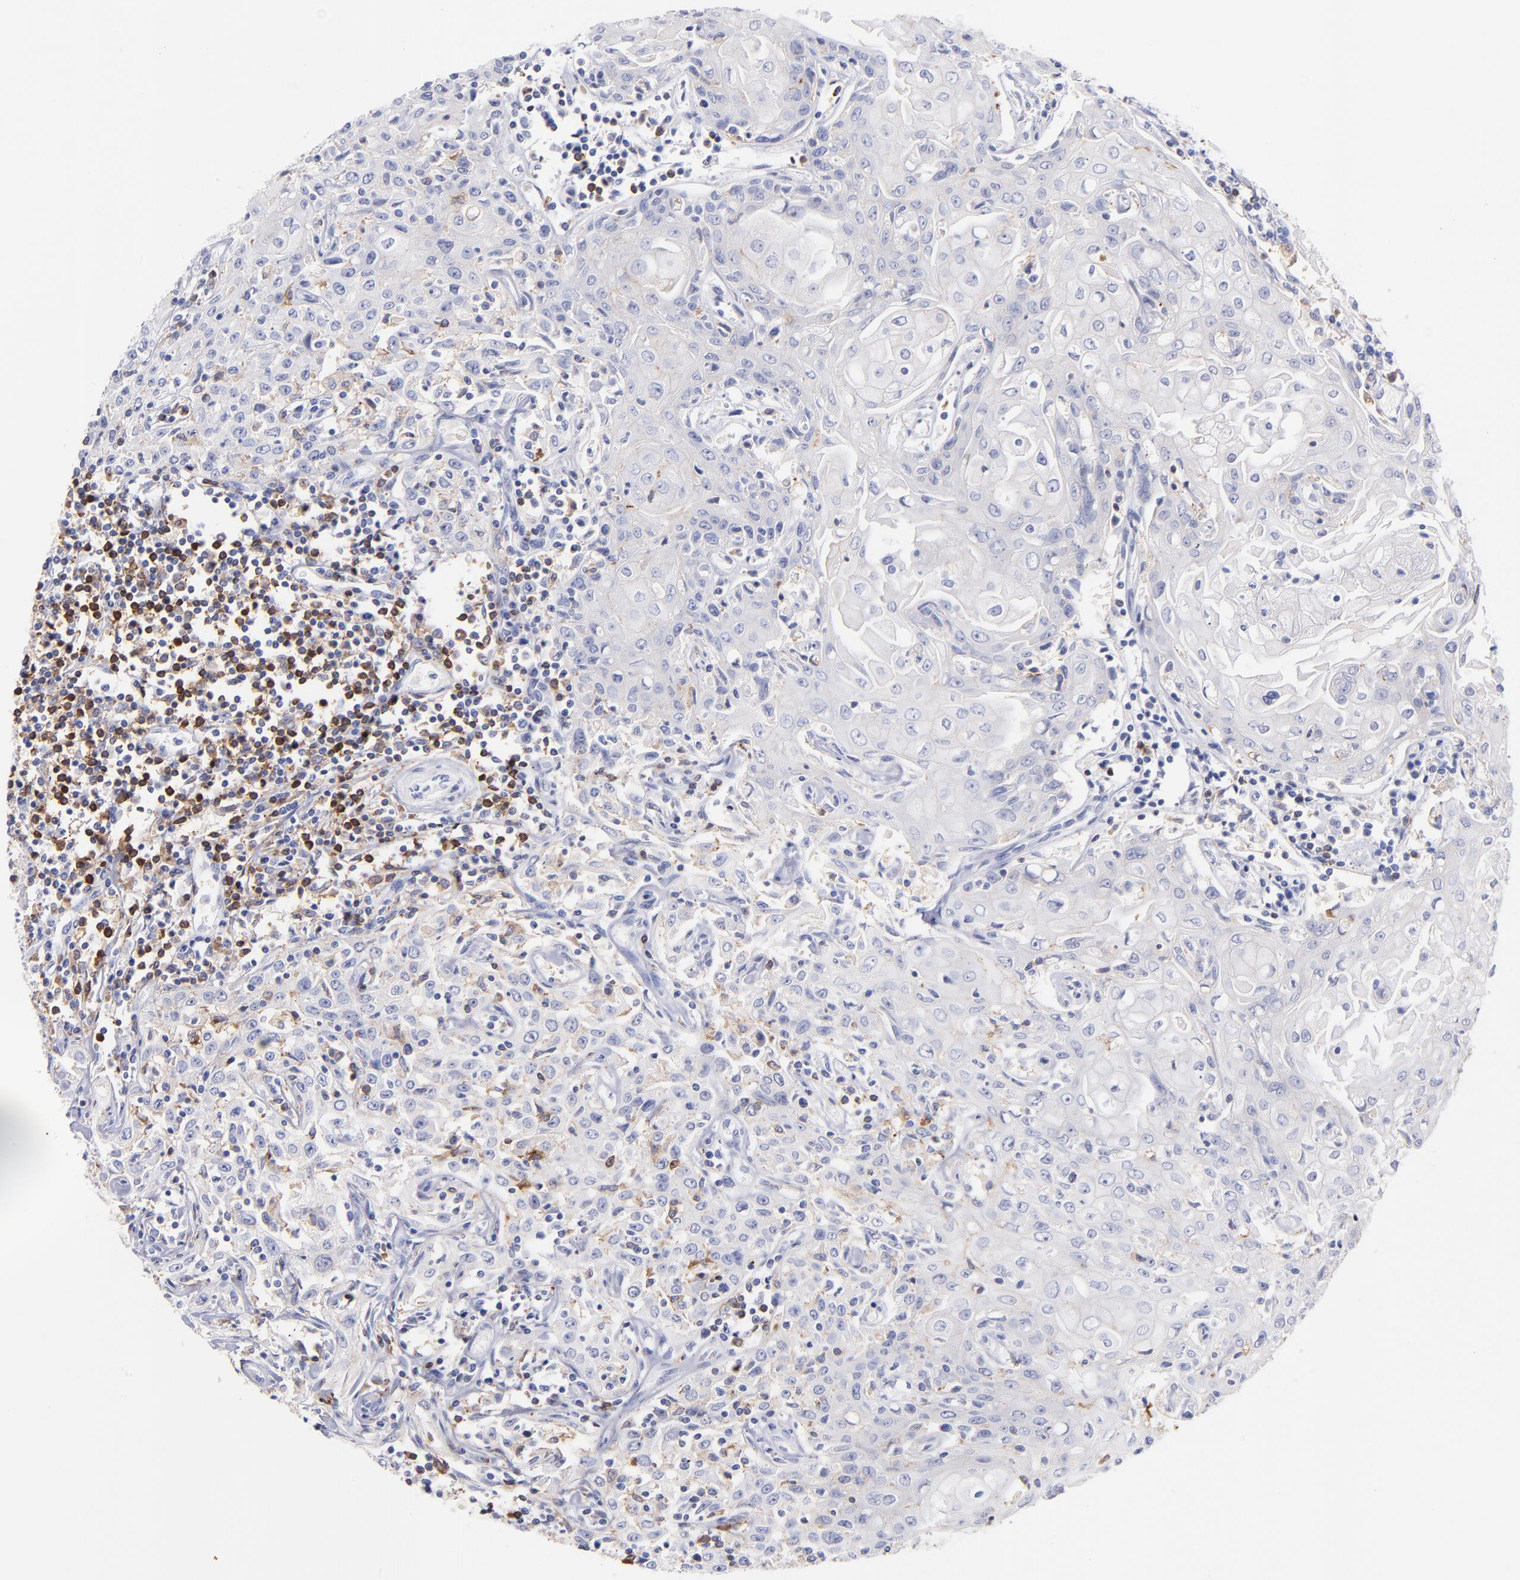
{"staining": {"intensity": "negative", "quantity": "none", "location": "none"}, "tissue": "head and neck cancer", "cell_type": "Tumor cells", "image_type": "cancer", "snomed": [{"axis": "morphology", "description": "Squamous cell carcinoma, NOS"}, {"axis": "topography", "description": "Oral tissue"}, {"axis": "topography", "description": "Head-Neck"}], "caption": "High magnification brightfield microscopy of head and neck cancer (squamous cell carcinoma) stained with DAB (3,3'-diaminobenzidine) (brown) and counterstained with hematoxylin (blue): tumor cells show no significant expression.", "gene": "PRKCA", "patient": {"sex": "female", "age": 76}}